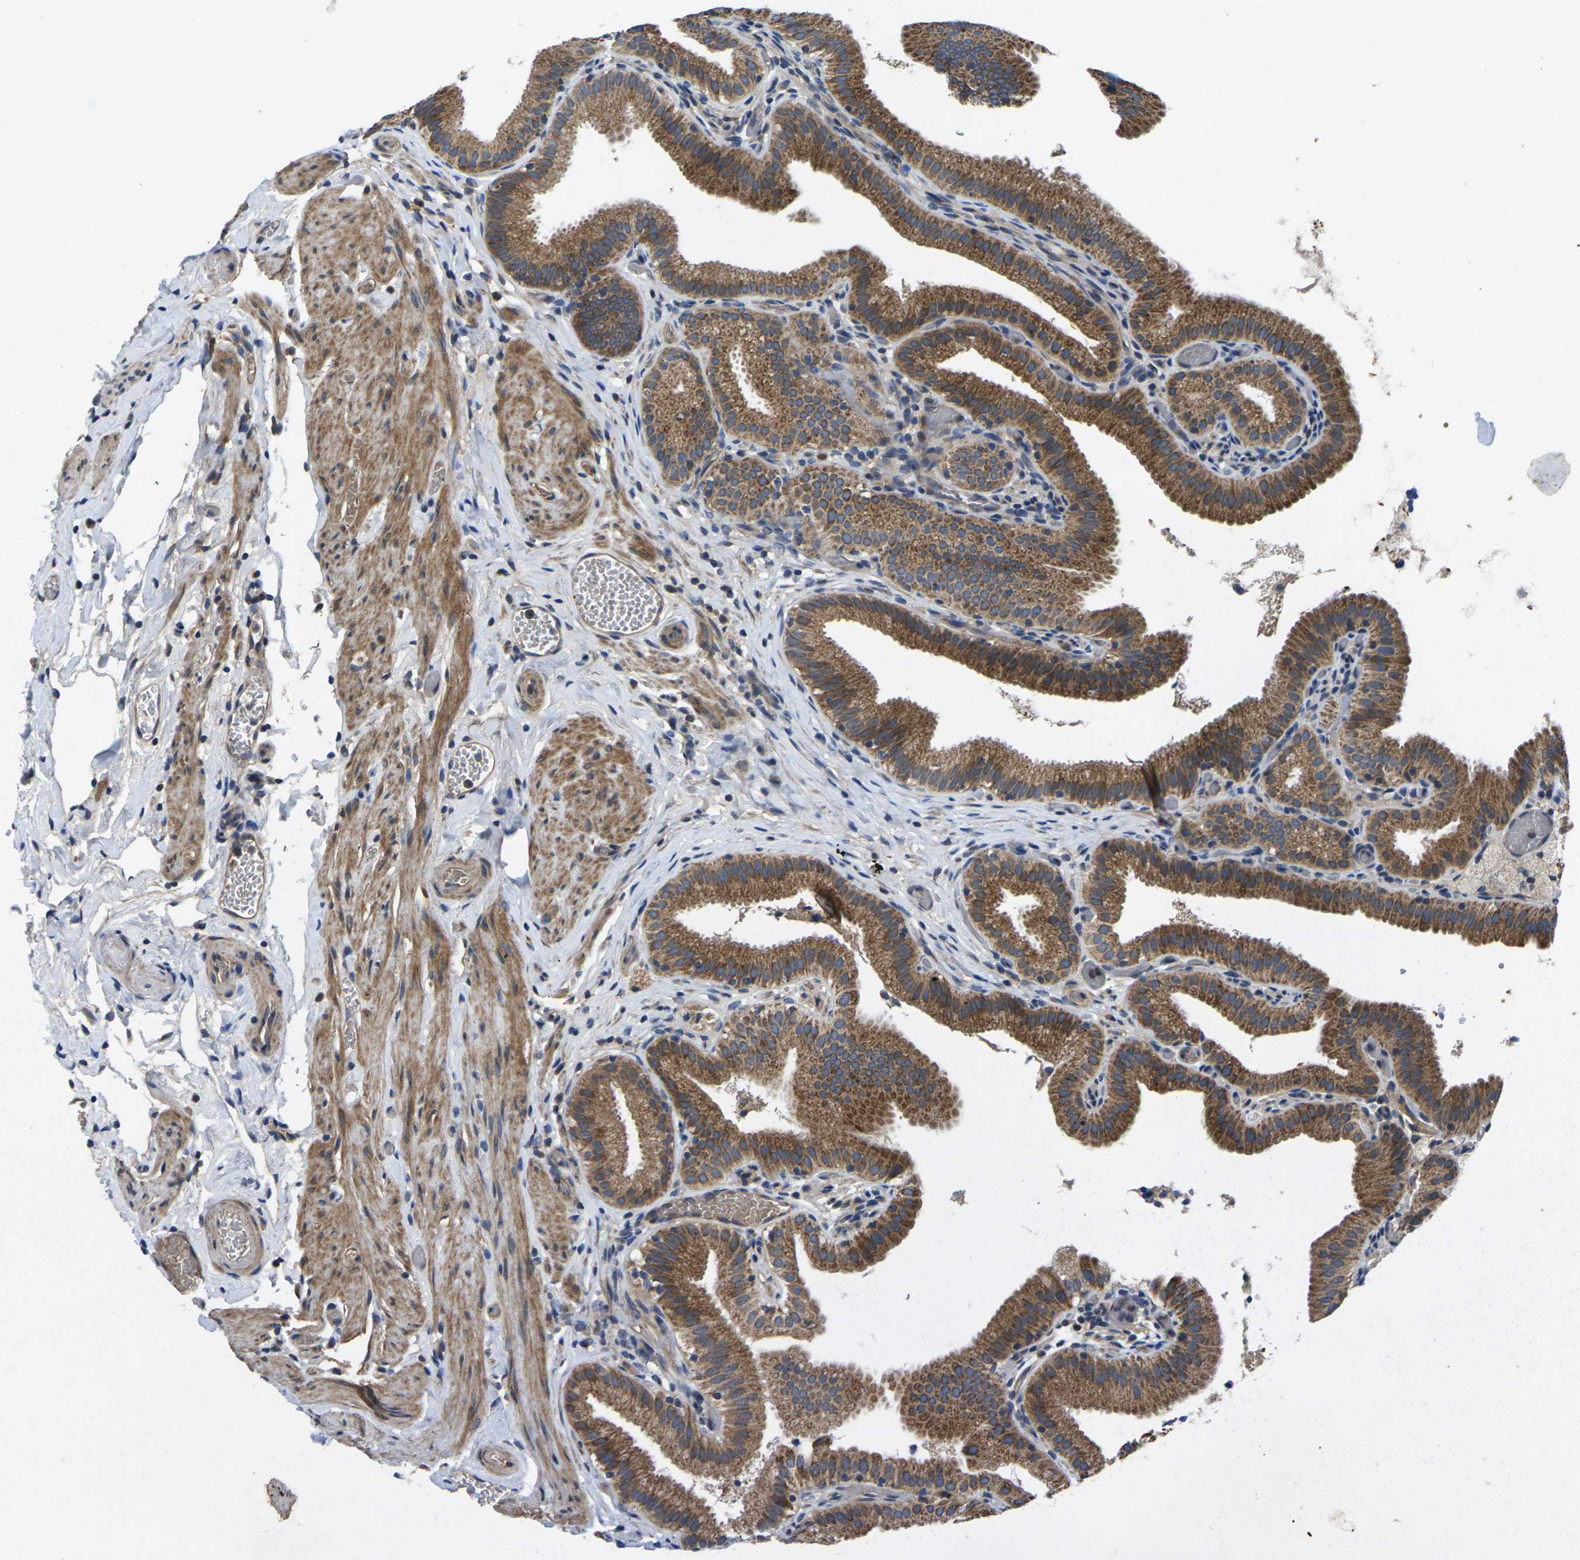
{"staining": {"intensity": "moderate", "quantity": ">75%", "location": "cytoplasmic/membranous"}, "tissue": "gallbladder", "cell_type": "Glandular cells", "image_type": "normal", "snomed": [{"axis": "morphology", "description": "Normal tissue, NOS"}, {"axis": "topography", "description": "Gallbladder"}], "caption": "Protein expression by IHC demonstrates moderate cytoplasmic/membranous expression in approximately >75% of glandular cells in unremarkable gallbladder.", "gene": "KIF1B", "patient": {"sex": "male", "age": 54}}